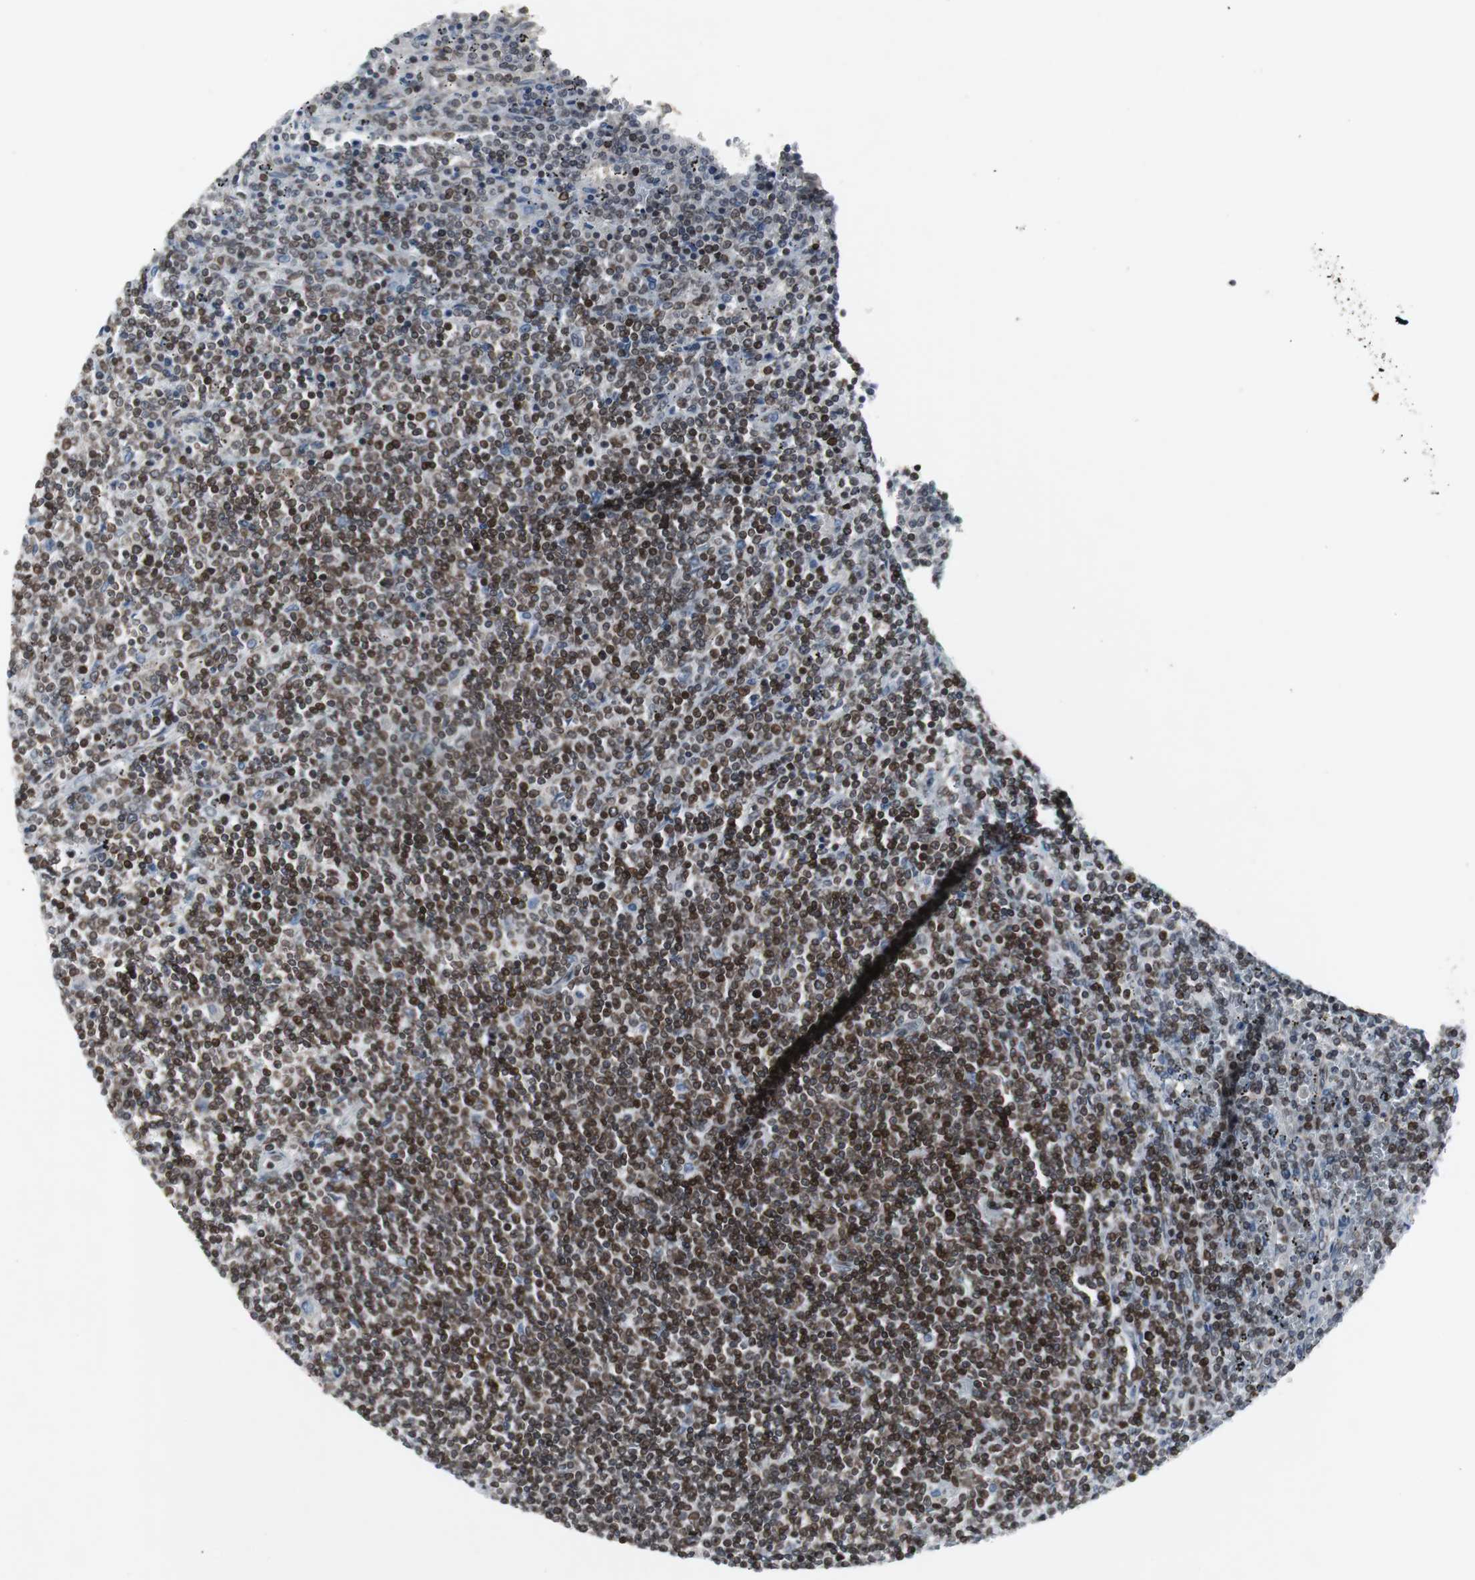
{"staining": {"intensity": "strong", "quantity": ">75%", "location": "nuclear"}, "tissue": "lymphoma", "cell_type": "Tumor cells", "image_type": "cancer", "snomed": [{"axis": "morphology", "description": "Malignant lymphoma, non-Hodgkin's type, Low grade"}, {"axis": "topography", "description": "Spleen"}], "caption": "High-power microscopy captured an immunohistochemistry (IHC) image of malignant lymphoma, non-Hodgkin's type (low-grade), revealing strong nuclear positivity in about >75% of tumor cells.", "gene": "ZNF396", "patient": {"sex": "female", "age": 50}}